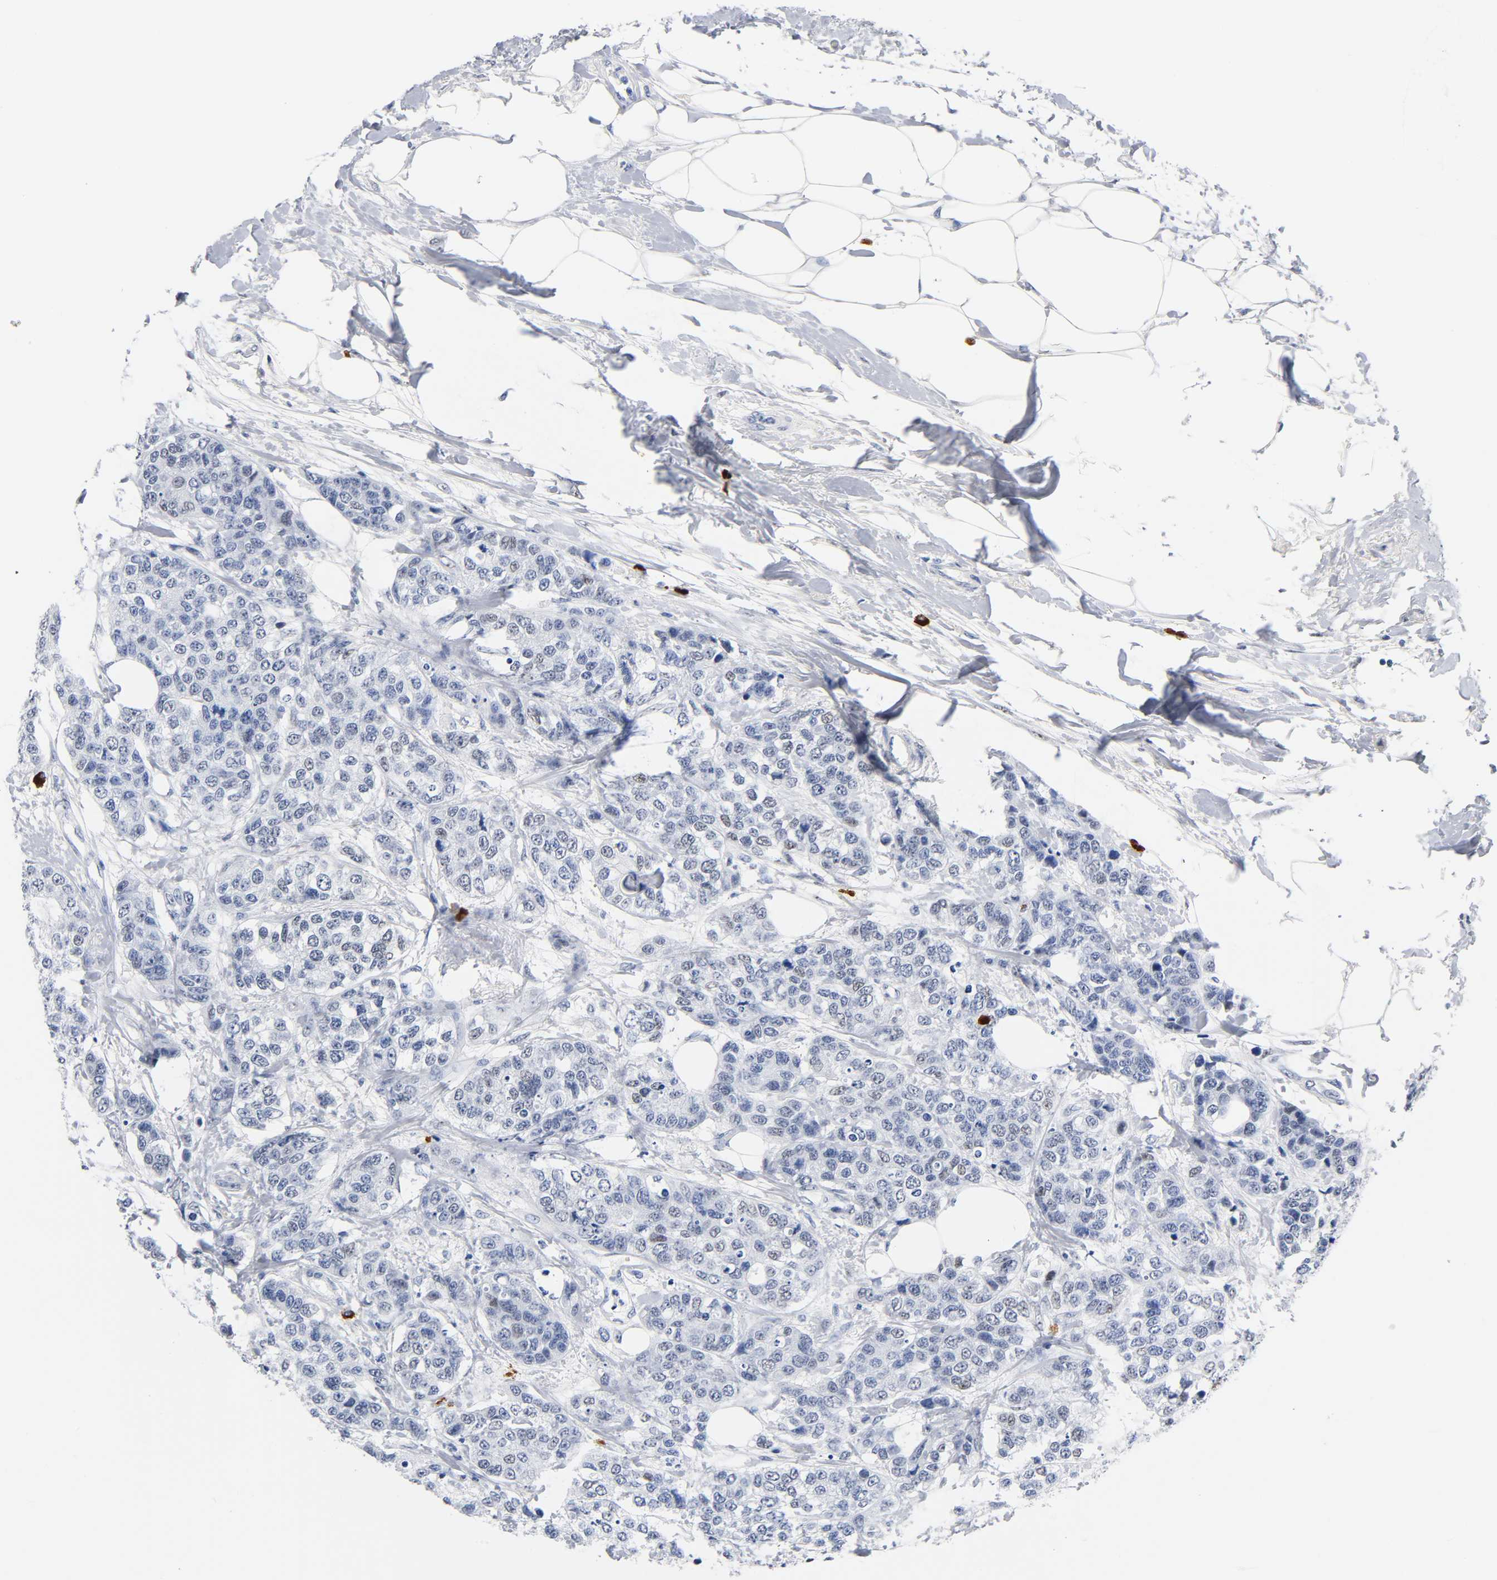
{"staining": {"intensity": "negative", "quantity": "none", "location": "none"}, "tissue": "breast cancer", "cell_type": "Tumor cells", "image_type": "cancer", "snomed": [{"axis": "morphology", "description": "Duct carcinoma"}, {"axis": "topography", "description": "Breast"}], "caption": "Protein analysis of breast cancer (intraductal carcinoma) displays no significant staining in tumor cells.", "gene": "NAB2", "patient": {"sex": "female", "age": 51}}